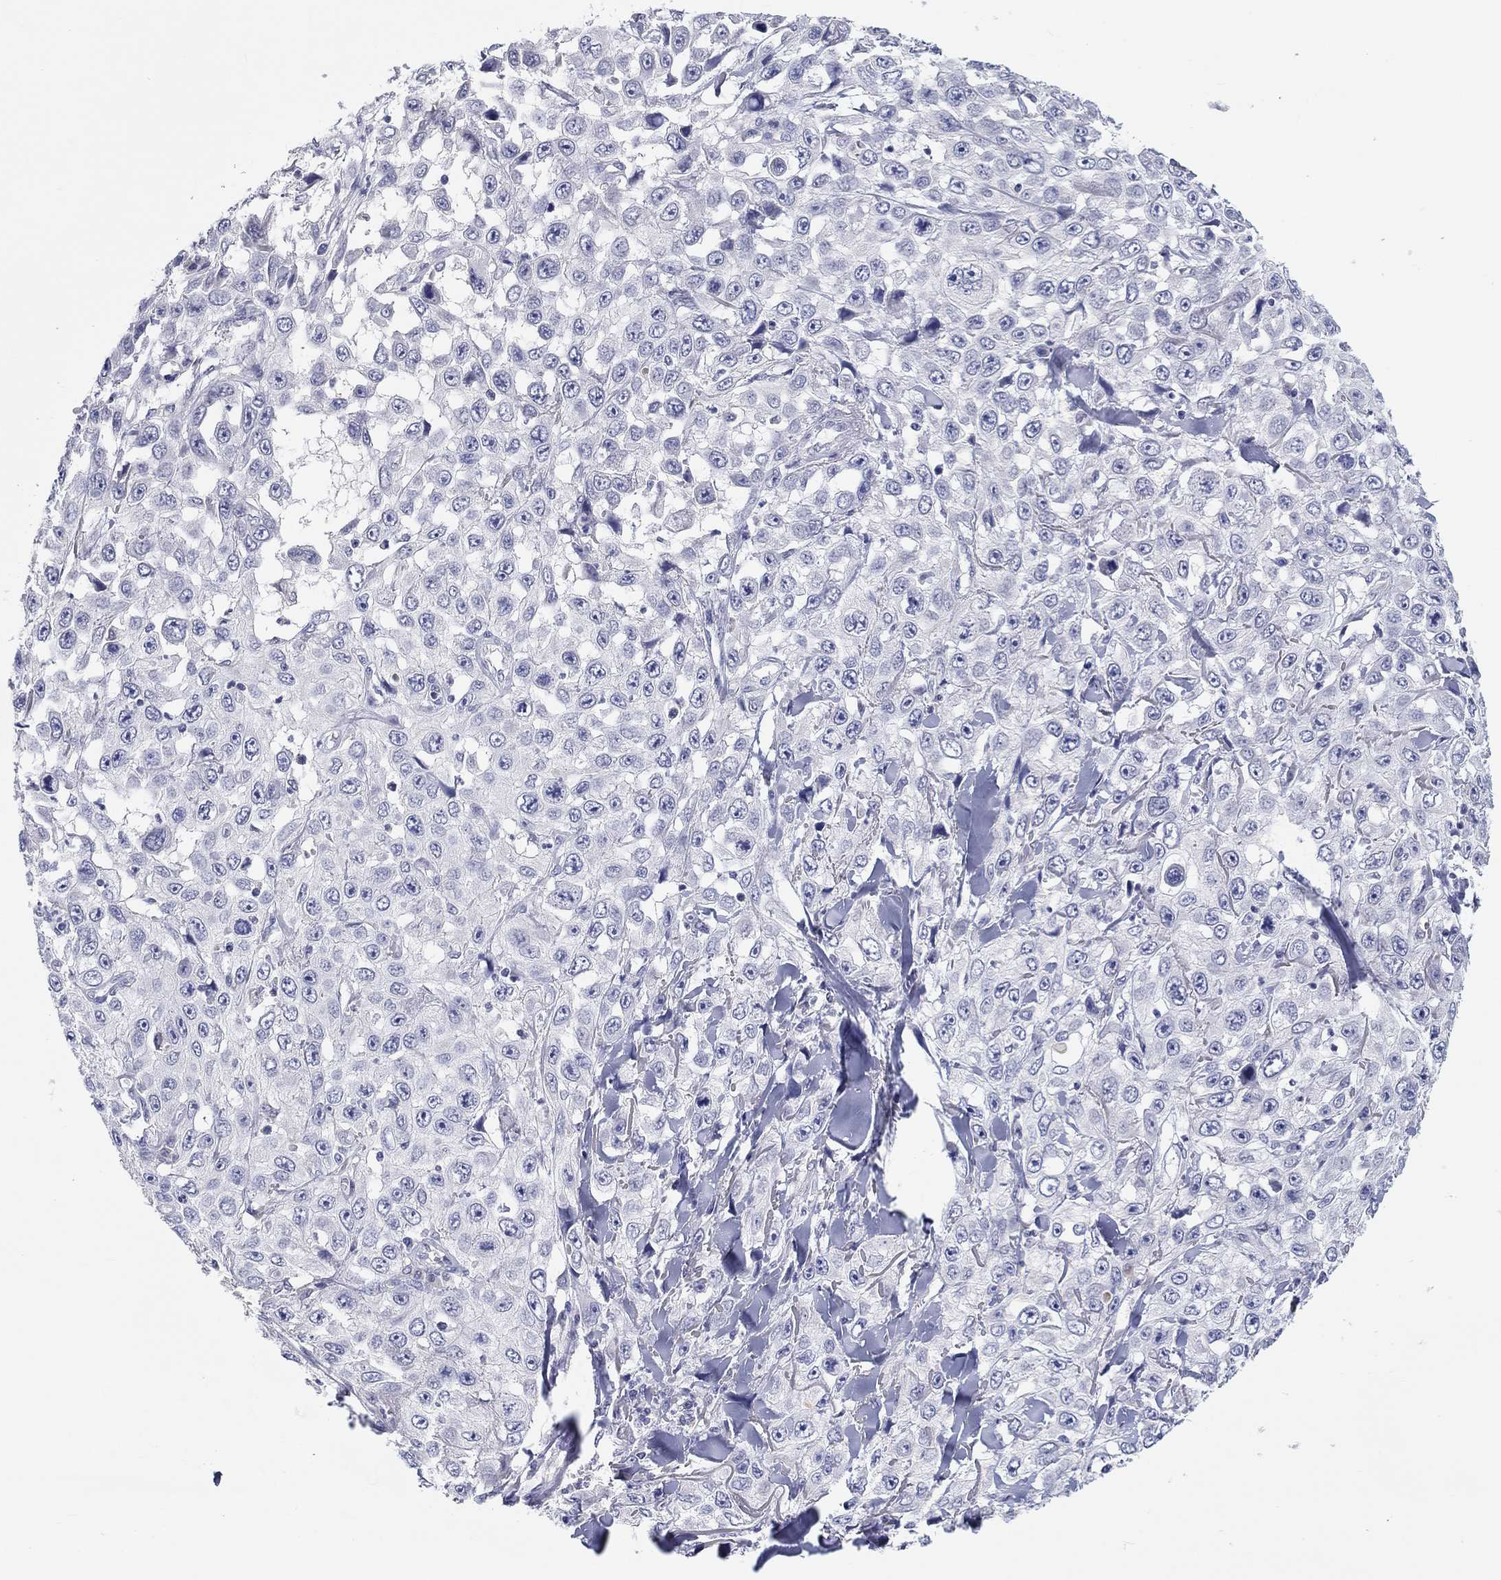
{"staining": {"intensity": "negative", "quantity": "none", "location": "none"}, "tissue": "skin cancer", "cell_type": "Tumor cells", "image_type": "cancer", "snomed": [{"axis": "morphology", "description": "Squamous cell carcinoma, NOS"}, {"axis": "topography", "description": "Skin"}], "caption": "An immunohistochemistry (IHC) photomicrograph of skin squamous cell carcinoma is shown. There is no staining in tumor cells of skin squamous cell carcinoma. The staining is performed using DAB (3,3'-diaminobenzidine) brown chromogen with nuclei counter-stained in using hematoxylin.", "gene": "LRRC4C", "patient": {"sex": "male", "age": 82}}